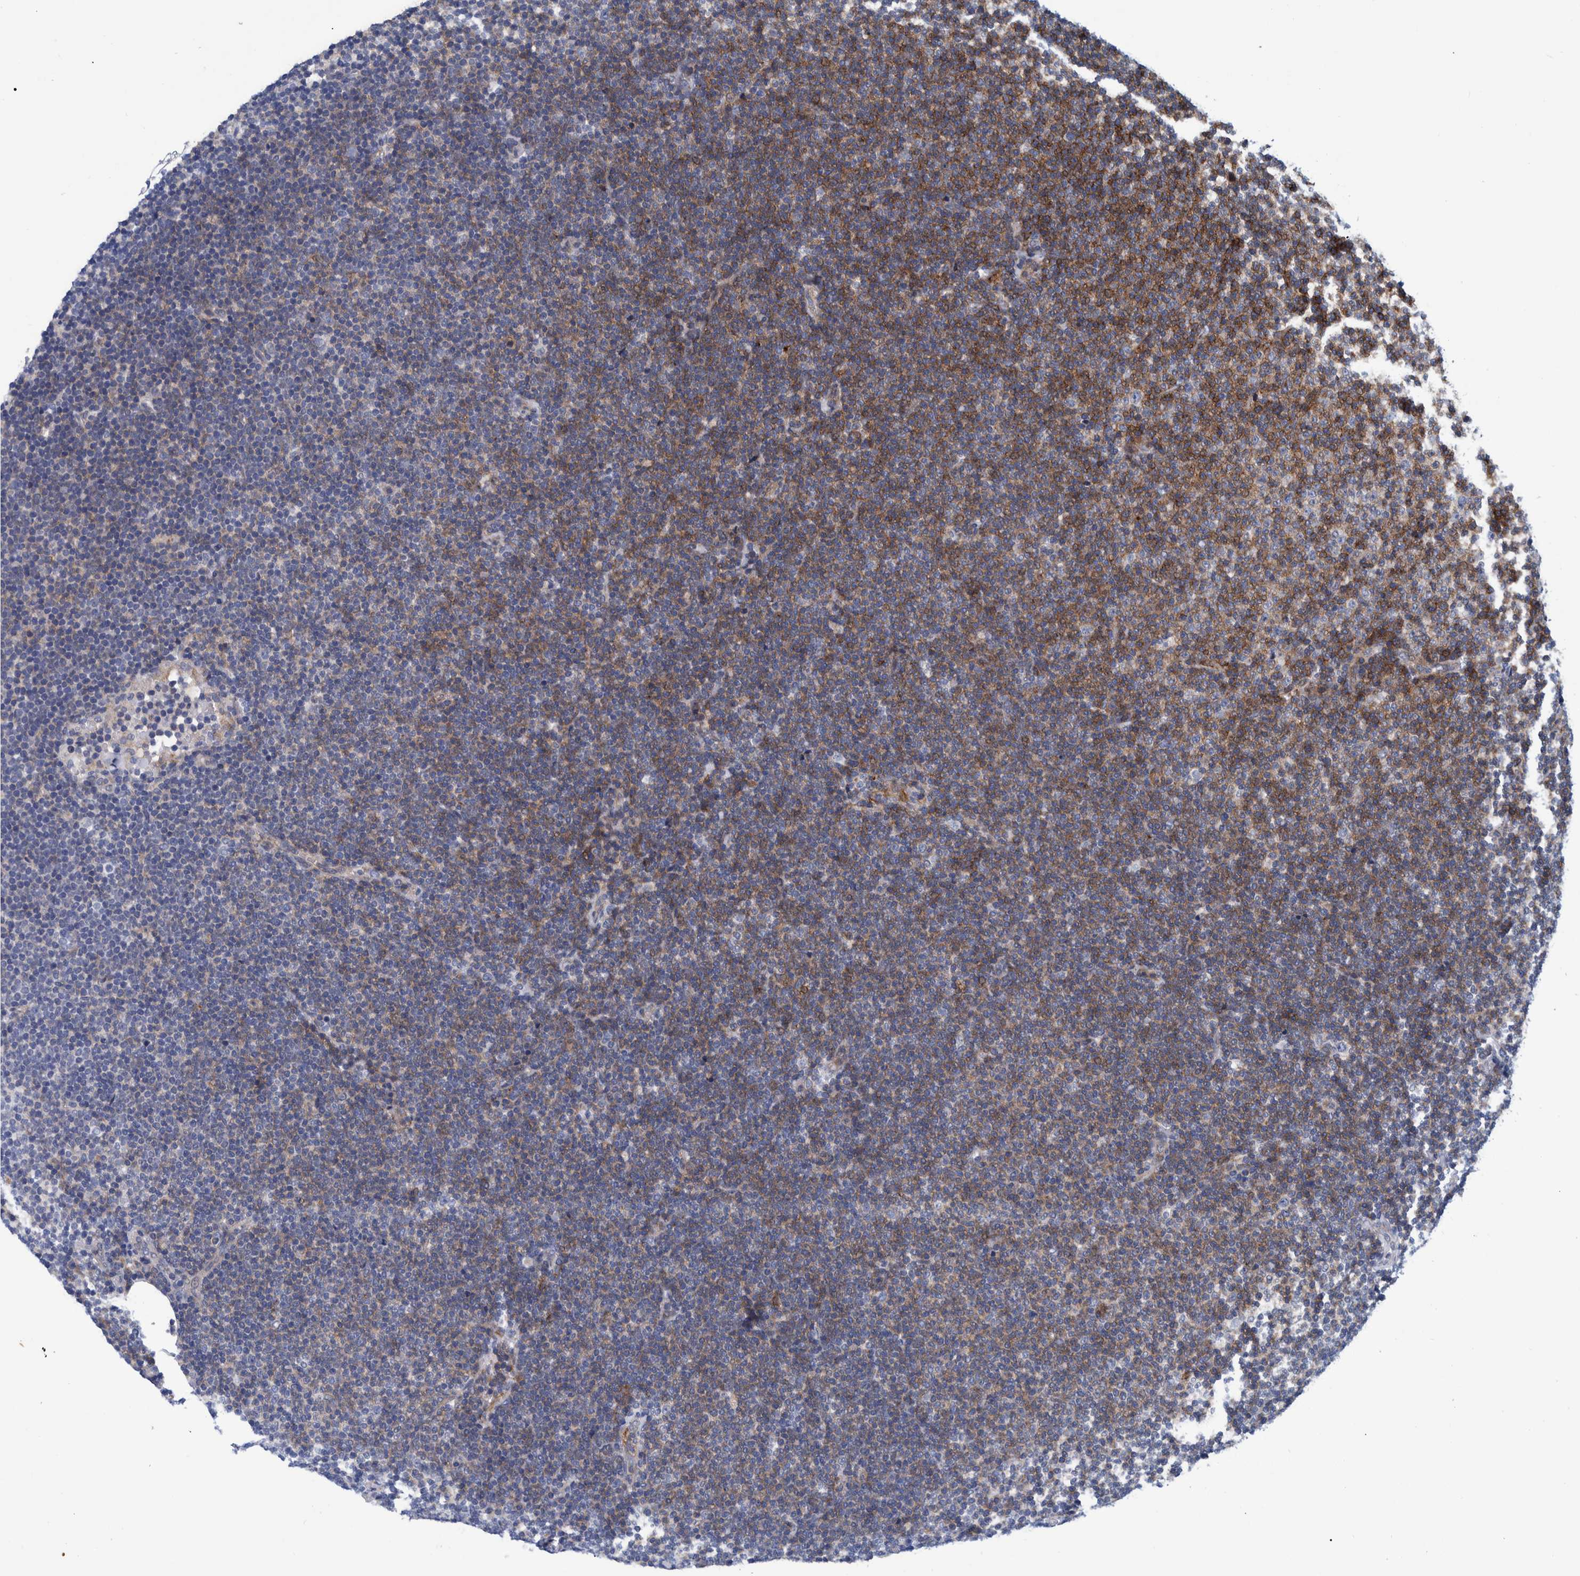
{"staining": {"intensity": "moderate", "quantity": "25%-75%", "location": "cytoplasmic/membranous"}, "tissue": "lymphoma", "cell_type": "Tumor cells", "image_type": "cancer", "snomed": [{"axis": "morphology", "description": "Malignant lymphoma, non-Hodgkin's type, Low grade"}, {"axis": "topography", "description": "Lymph node"}], "caption": "Protein expression analysis of human lymphoma reveals moderate cytoplasmic/membranous positivity in approximately 25%-75% of tumor cells.", "gene": "MKS1", "patient": {"sex": "female", "age": 53}}